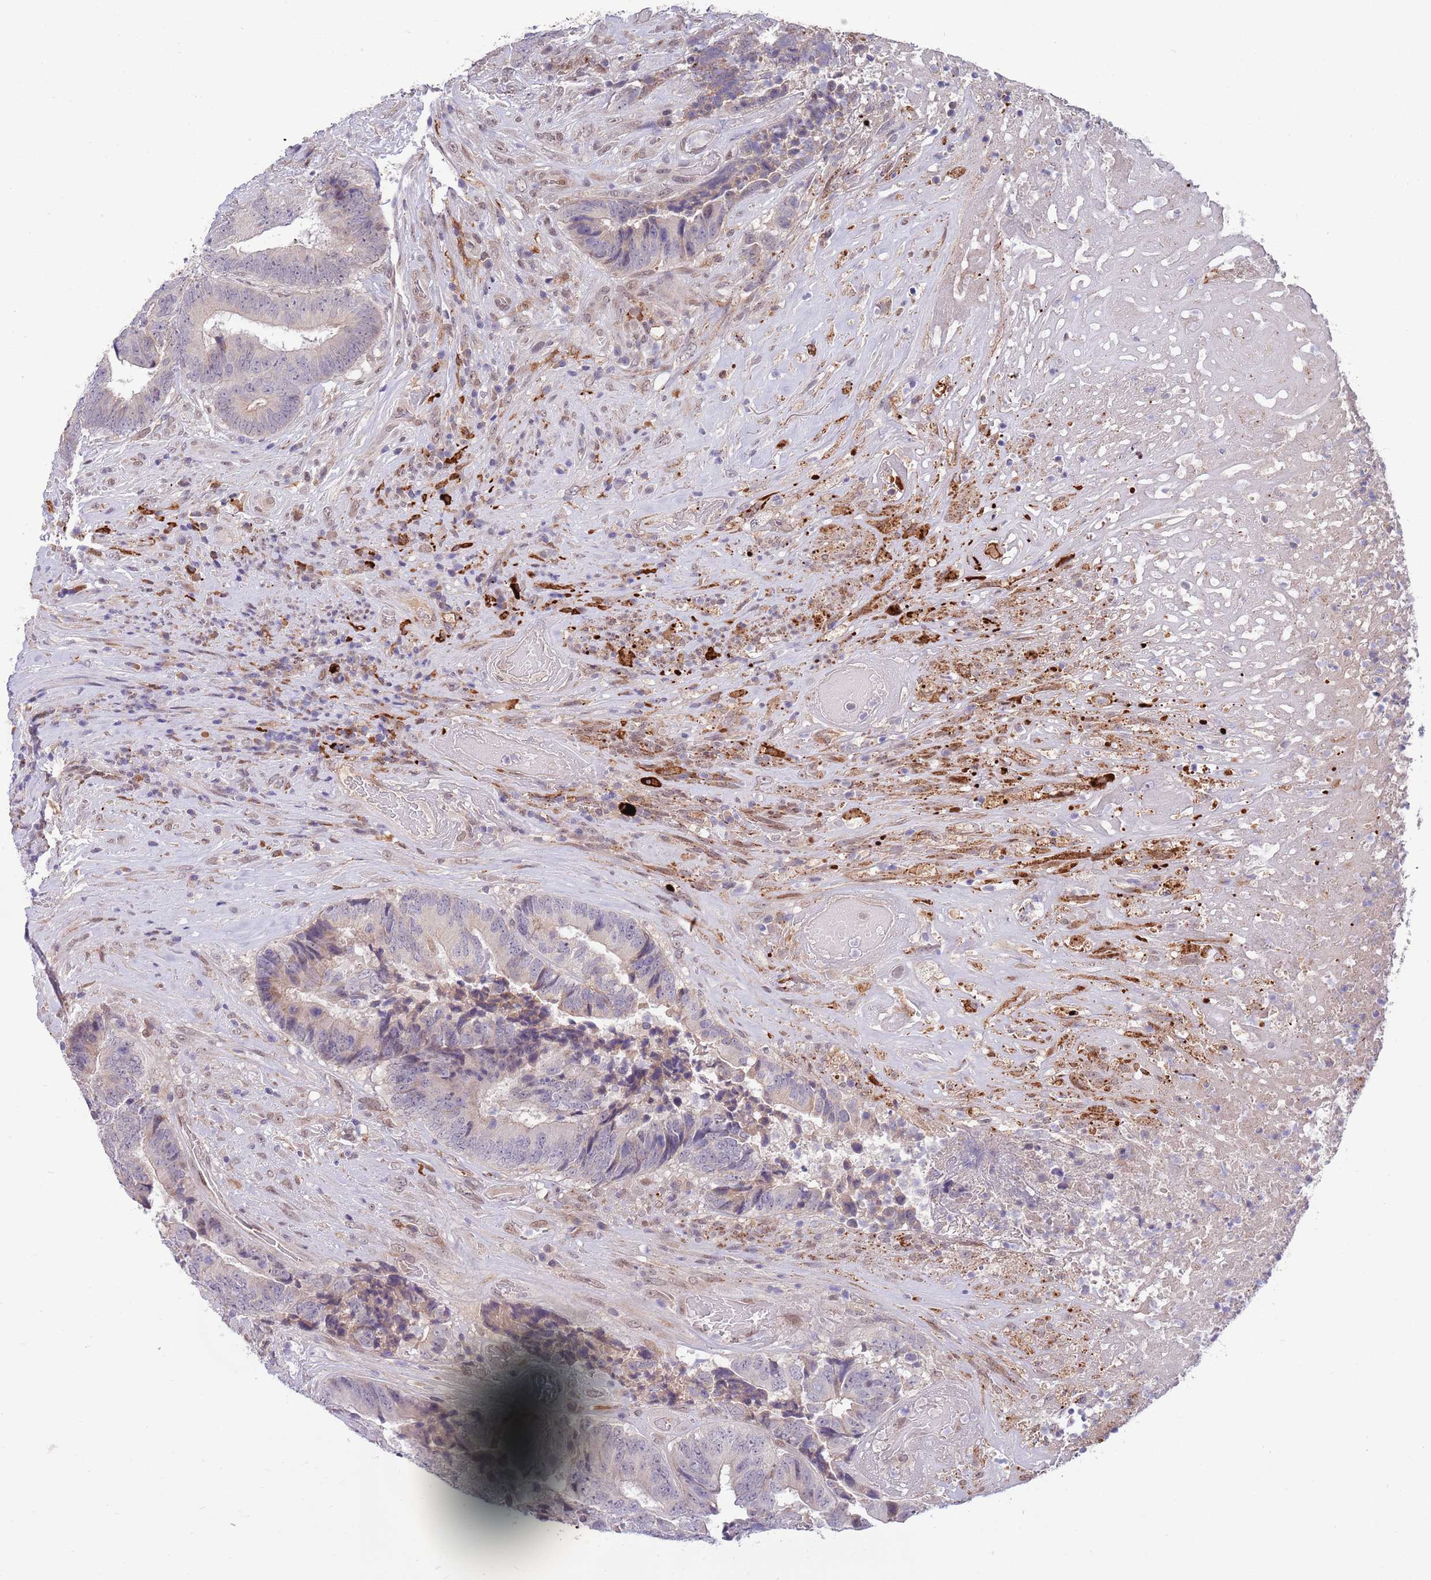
{"staining": {"intensity": "negative", "quantity": "none", "location": "none"}, "tissue": "colorectal cancer", "cell_type": "Tumor cells", "image_type": "cancer", "snomed": [{"axis": "morphology", "description": "Adenocarcinoma, NOS"}, {"axis": "topography", "description": "Rectum"}], "caption": "The photomicrograph exhibits no significant positivity in tumor cells of colorectal adenocarcinoma. Nuclei are stained in blue.", "gene": "NLRP6", "patient": {"sex": "male", "age": 72}}